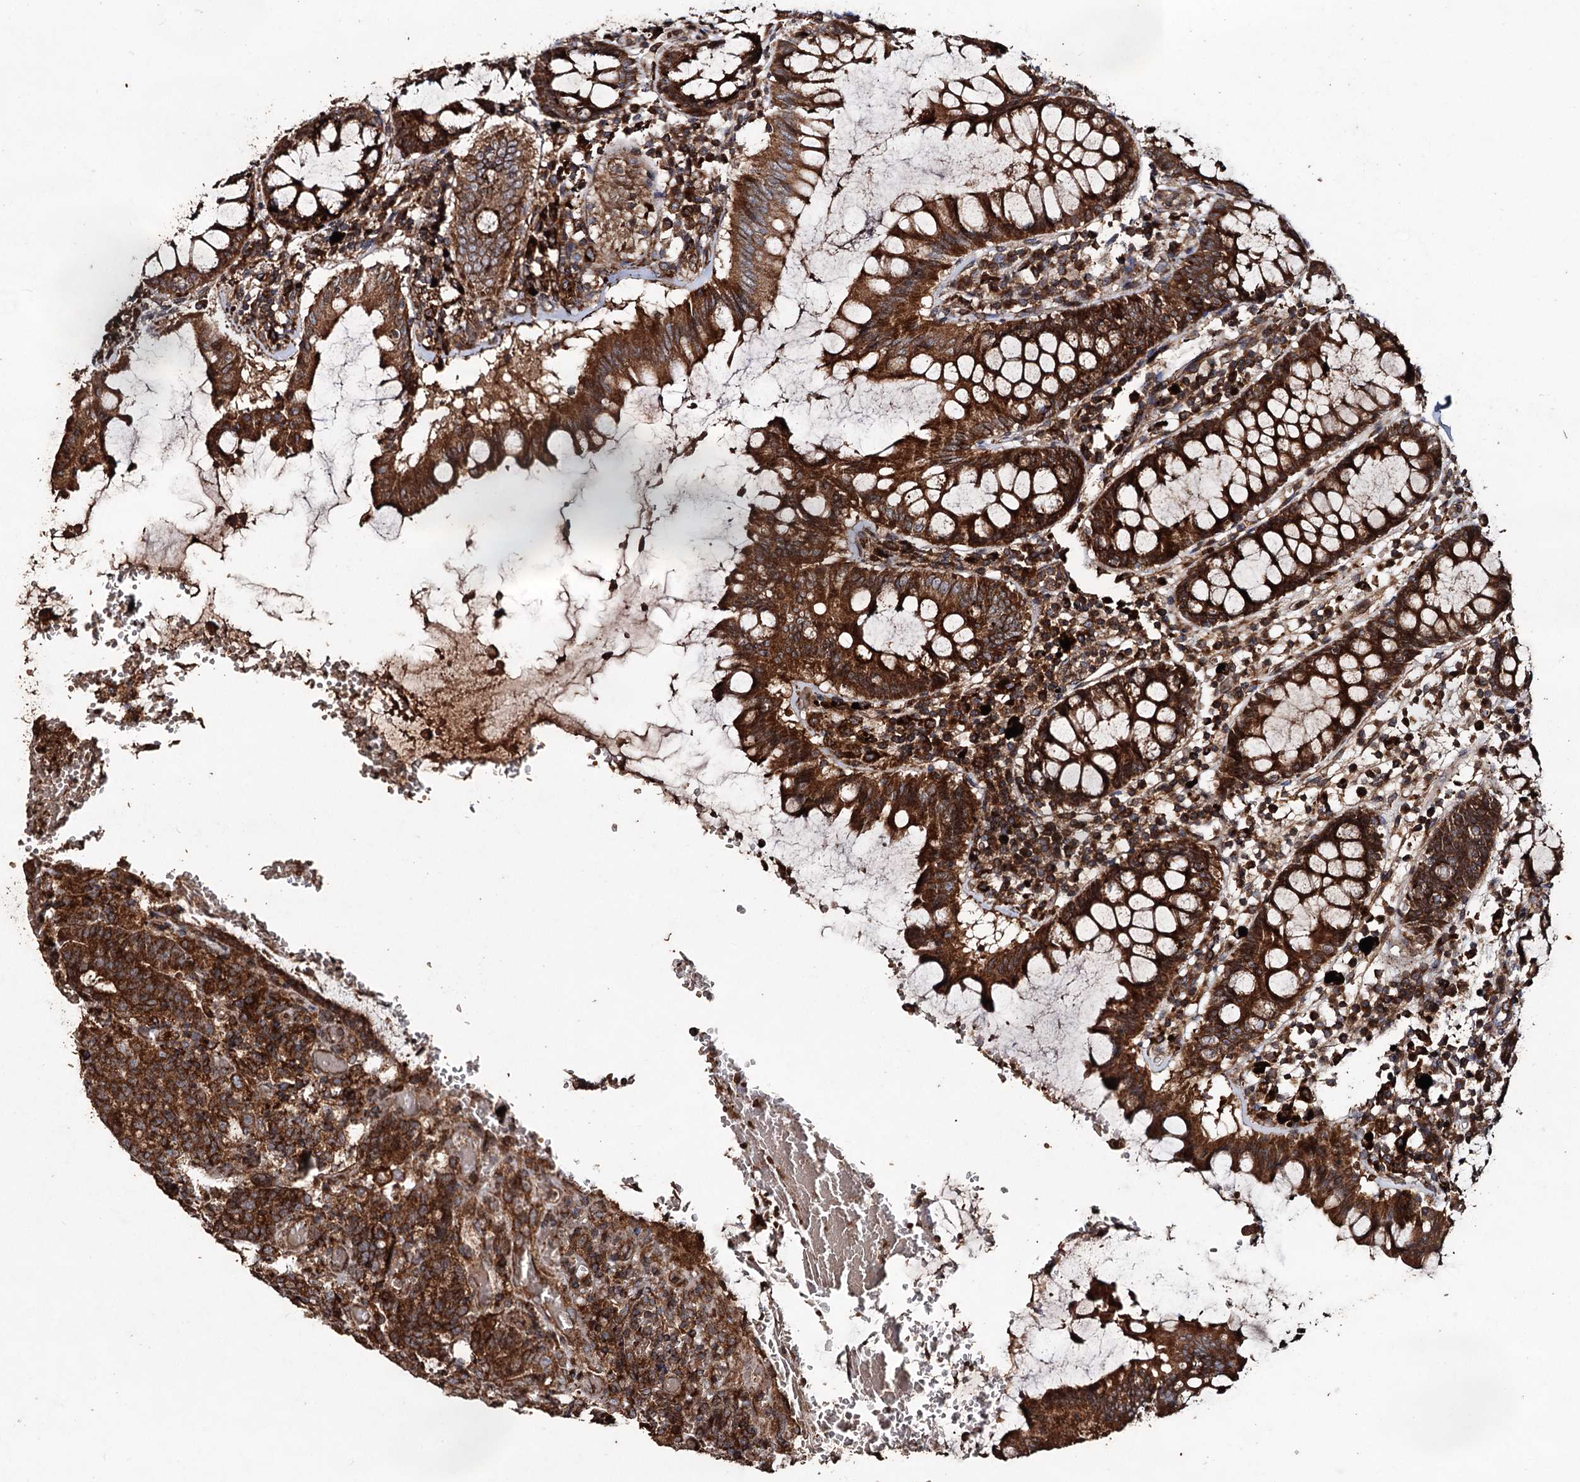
{"staining": {"intensity": "strong", "quantity": ">75%", "location": "cytoplasmic/membranous"}, "tissue": "colorectal cancer", "cell_type": "Tumor cells", "image_type": "cancer", "snomed": [{"axis": "morphology", "description": "Normal tissue, NOS"}, {"axis": "morphology", "description": "Adenocarcinoma, NOS"}, {"axis": "topography", "description": "Colon"}], "caption": "An immunohistochemistry image of tumor tissue is shown. Protein staining in brown labels strong cytoplasmic/membranous positivity in colorectal adenocarcinoma within tumor cells.", "gene": "NOTCH2NLA", "patient": {"sex": "female", "age": 75}}